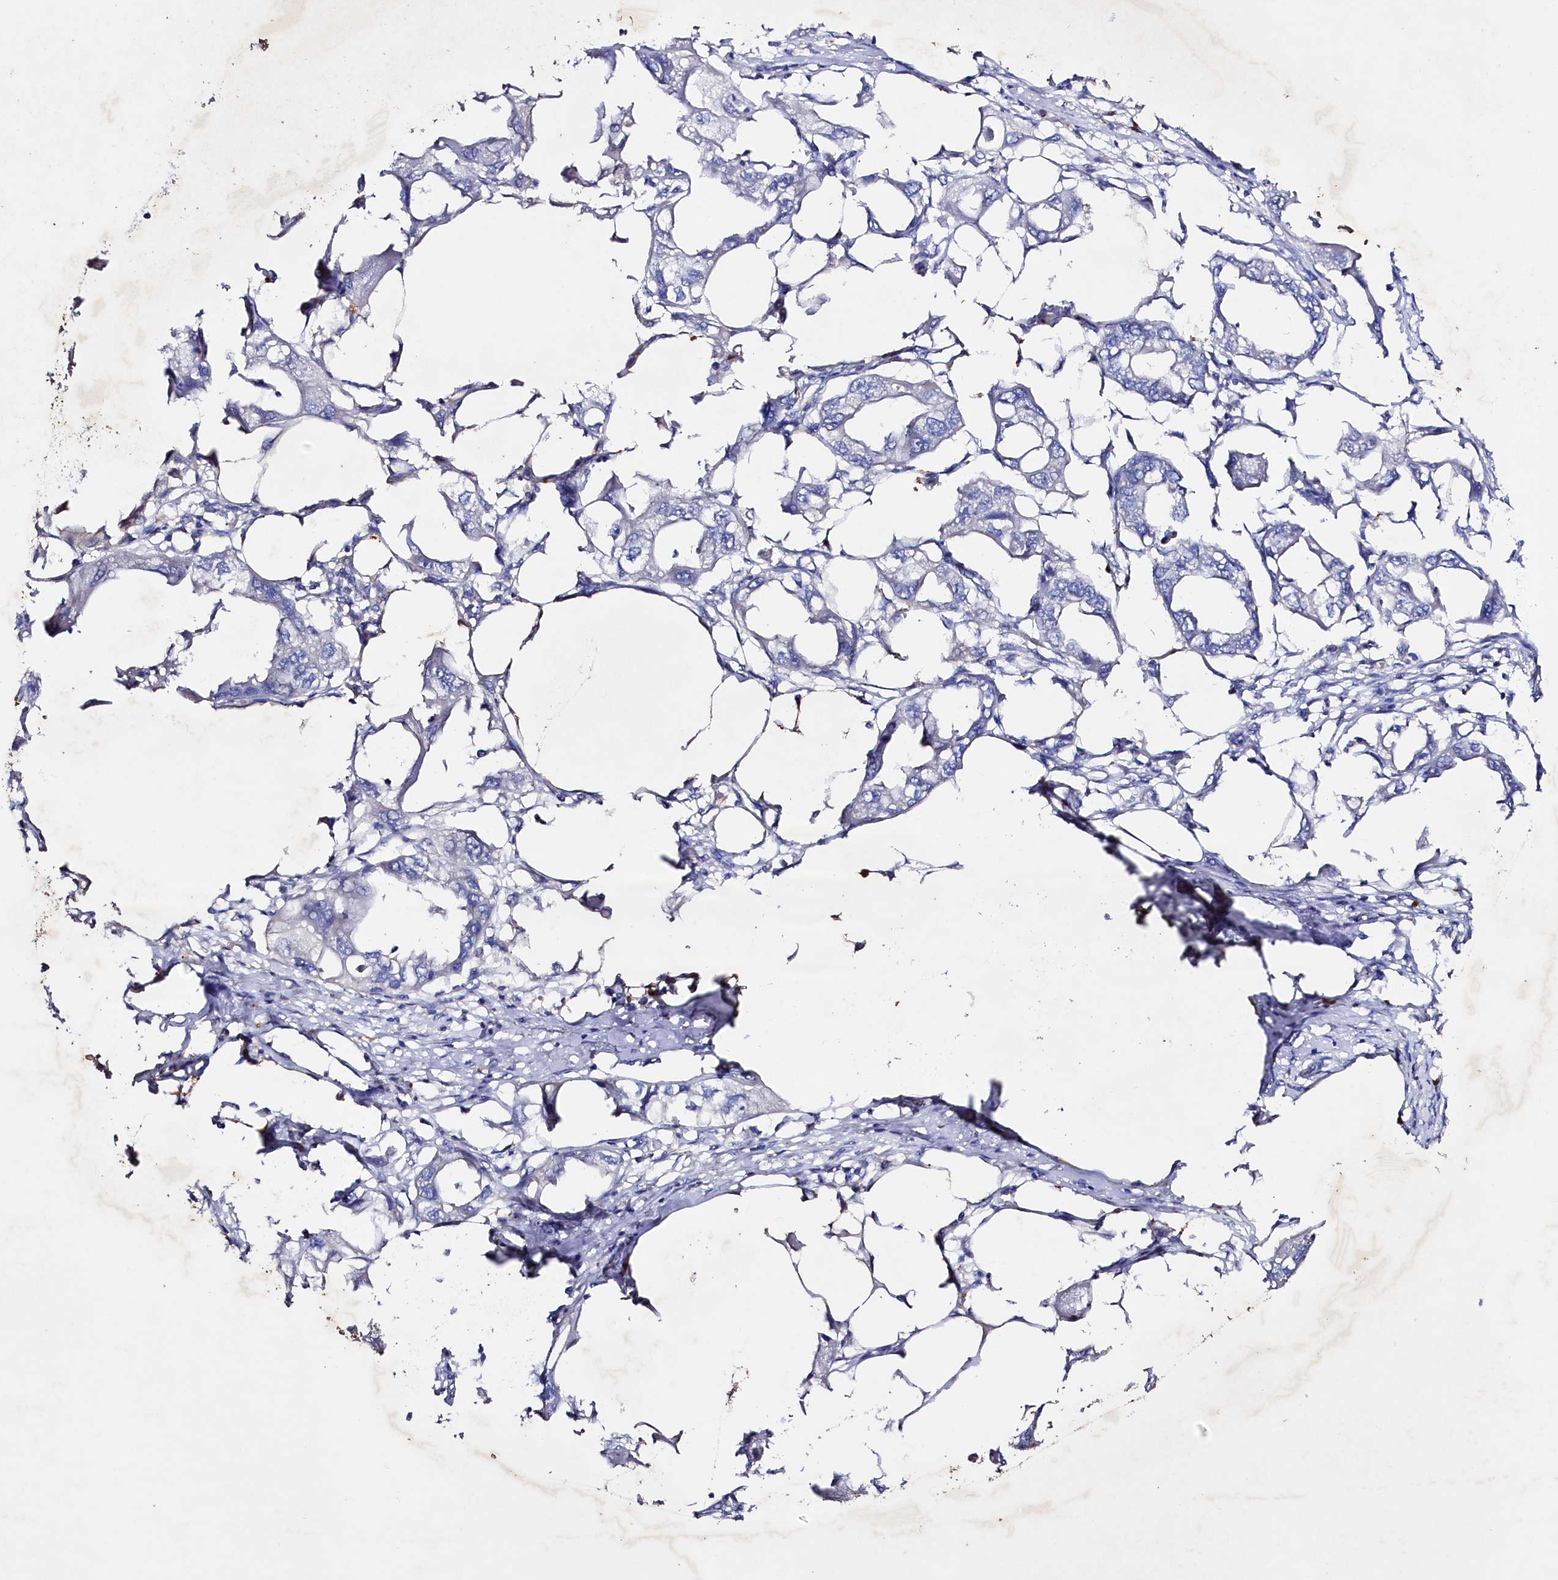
{"staining": {"intensity": "negative", "quantity": "none", "location": "none"}, "tissue": "endometrial cancer", "cell_type": "Tumor cells", "image_type": "cancer", "snomed": [{"axis": "morphology", "description": "Adenocarcinoma, NOS"}, {"axis": "morphology", "description": "Adenocarcinoma, metastatic, NOS"}, {"axis": "topography", "description": "Adipose tissue"}, {"axis": "topography", "description": "Endometrium"}], "caption": "DAB (3,3'-diaminobenzidine) immunohistochemical staining of endometrial cancer (metastatic adenocarcinoma) exhibits no significant expression in tumor cells.", "gene": "SLC7A1", "patient": {"sex": "female", "age": 67}}